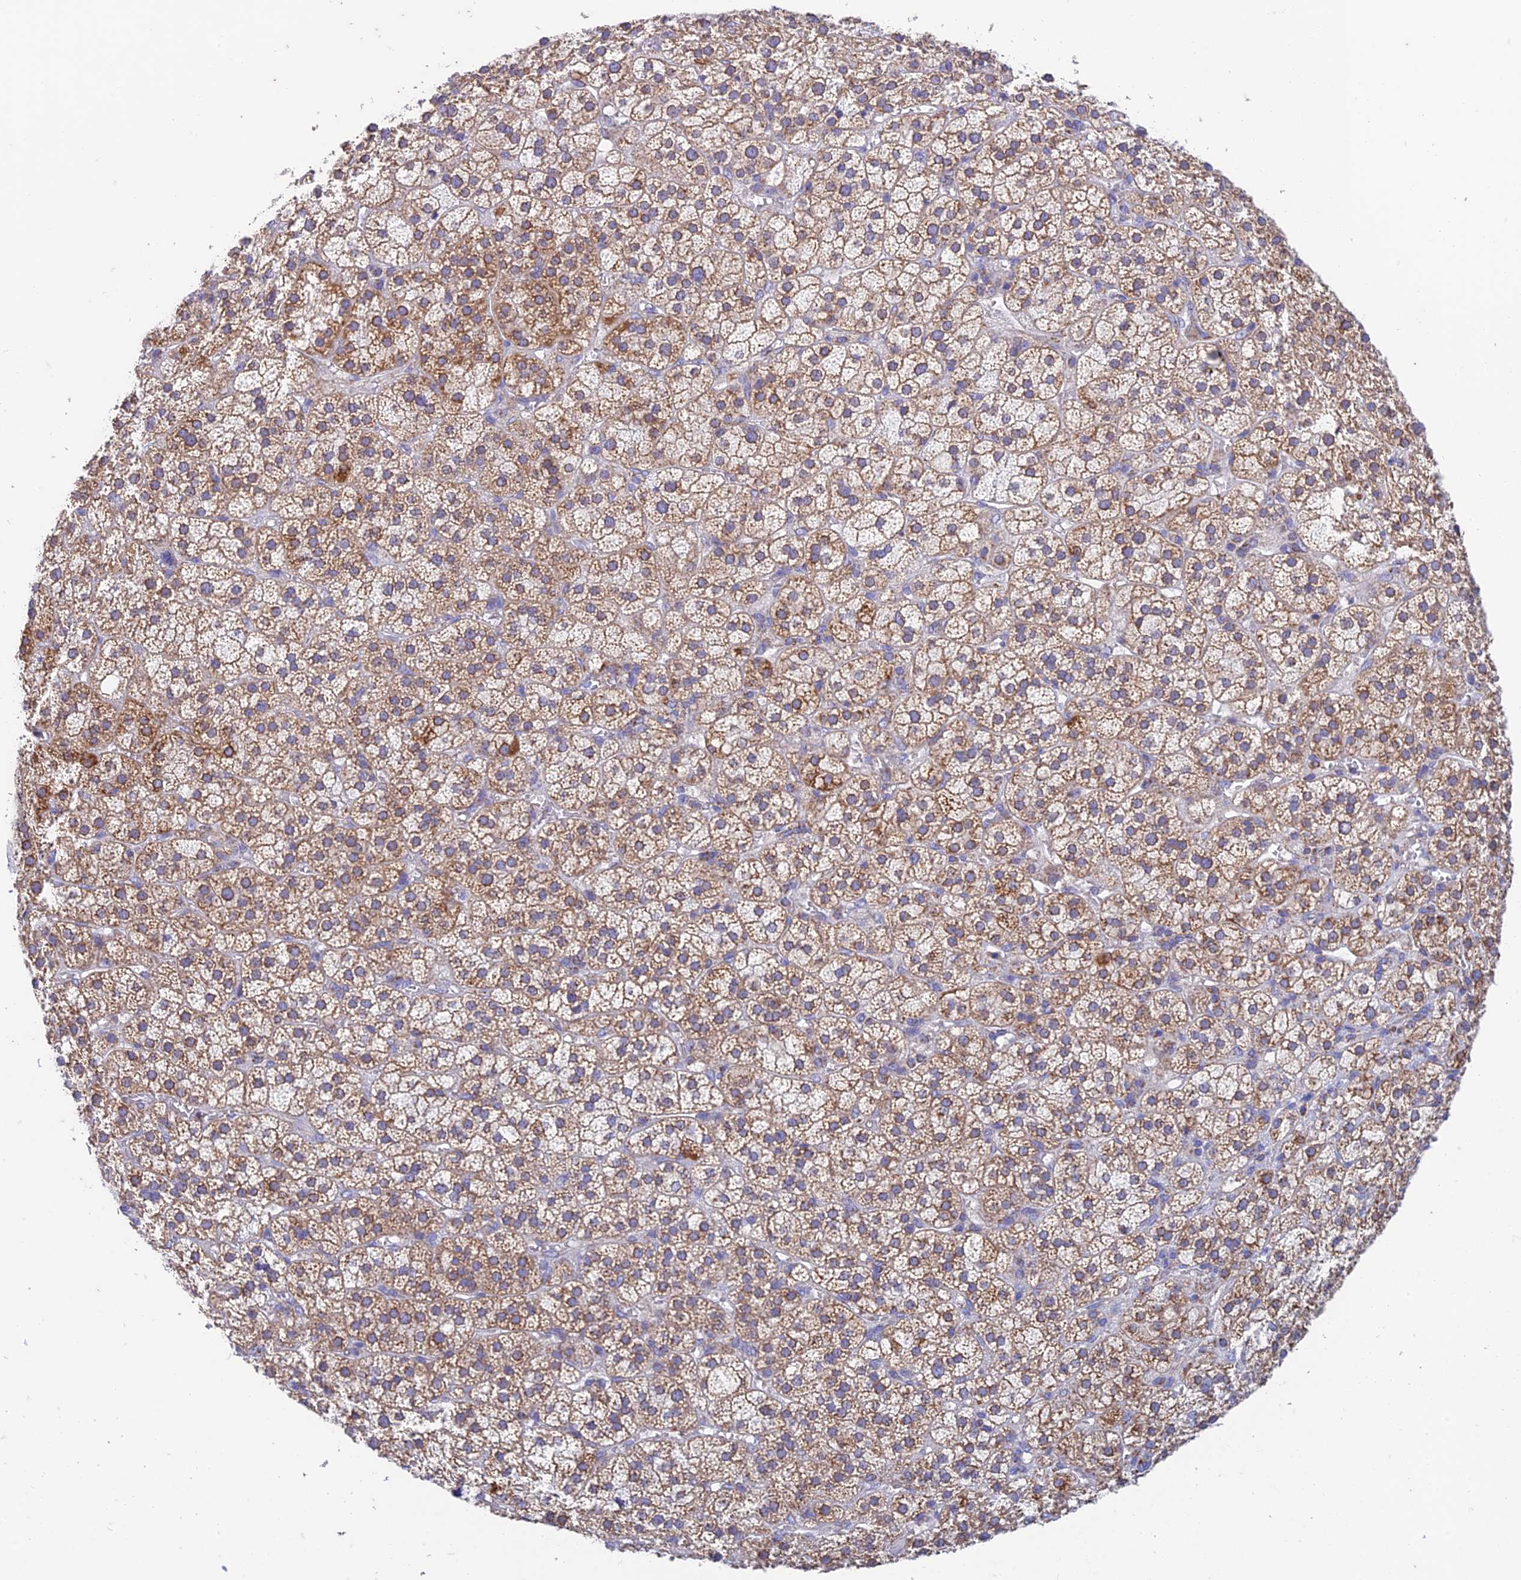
{"staining": {"intensity": "moderate", "quantity": ">75%", "location": "cytoplasmic/membranous"}, "tissue": "adrenal gland", "cell_type": "Glandular cells", "image_type": "normal", "snomed": [{"axis": "morphology", "description": "Normal tissue, NOS"}, {"axis": "topography", "description": "Adrenal gland"}], "caption": "An IHC image of normal tissue is shown. Protein staining in brown shows moderate cytoplasmic/membranous positivity in adrenal gland within glandular cells. The staining was performed using DAB (3,3'-diaminobenzidine), with brown indicating positive protein expression. Nuclei are stained blue with hematoxylin.", "gene": "ZNF181", "patient": {"sex": "female", "age": 70}}